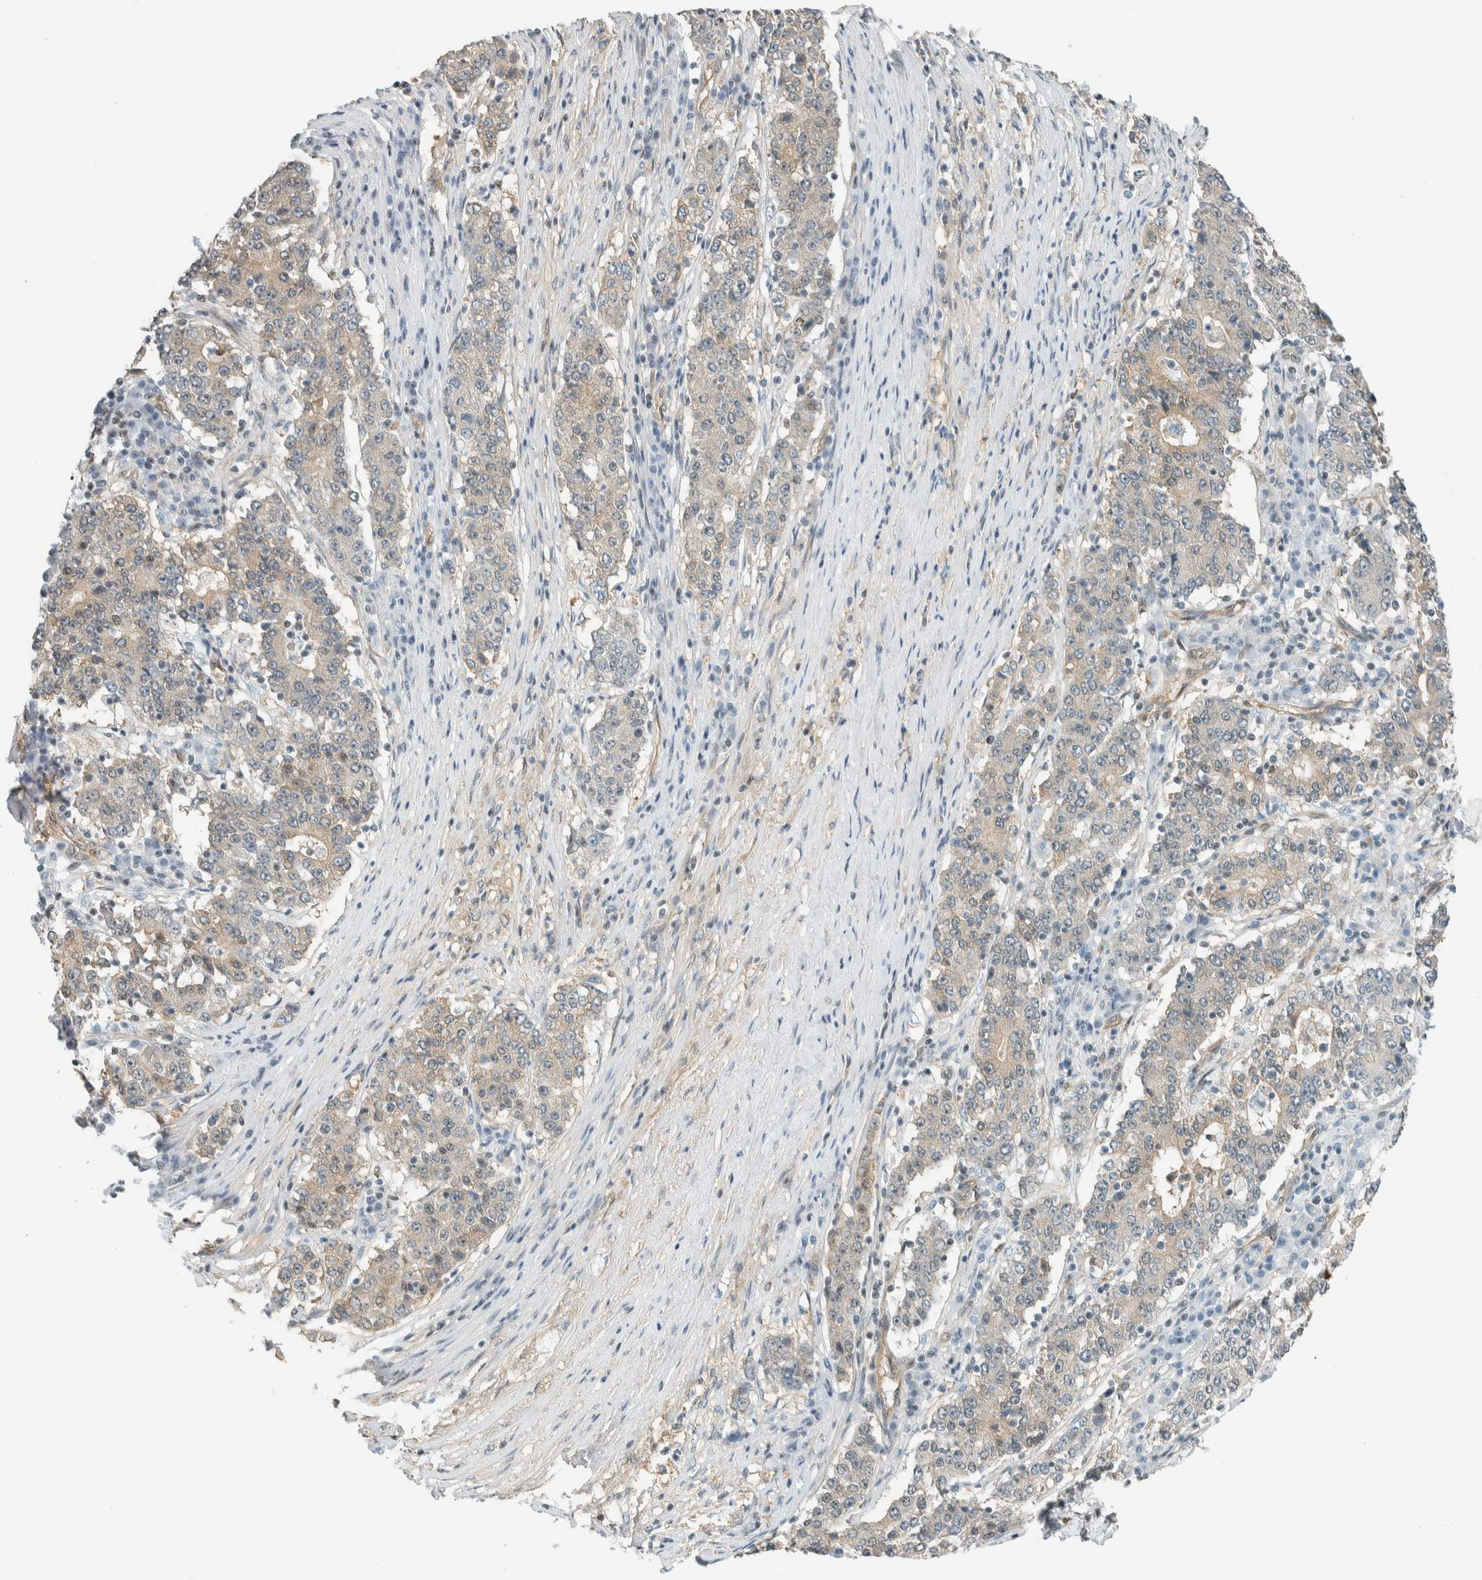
{"staining": {"intensity": "weak", "quantity": "25%-75%", "location": "cytoplasmic/membranous"}, "tissue": "stomach cancer", "cell_type": "Tumor cells", "image_type": "cancer", "snomed": [{"axis": "morphology", "description": "Adenocarcinoma, NOS"}, {"axis": "topography", "description": "Stomach"}], "caption": "This image reveals adenocarcinoma (stomach) stained with immunohistochemistry (IHC) to label a protein in brown. The cytoplasmic/membranous of tumor cells show weak positivity for the protein. Nuclei are counter-stained blue.", "gene": "NIBAN2", "patient": {"sex": "male", "age": 59}}